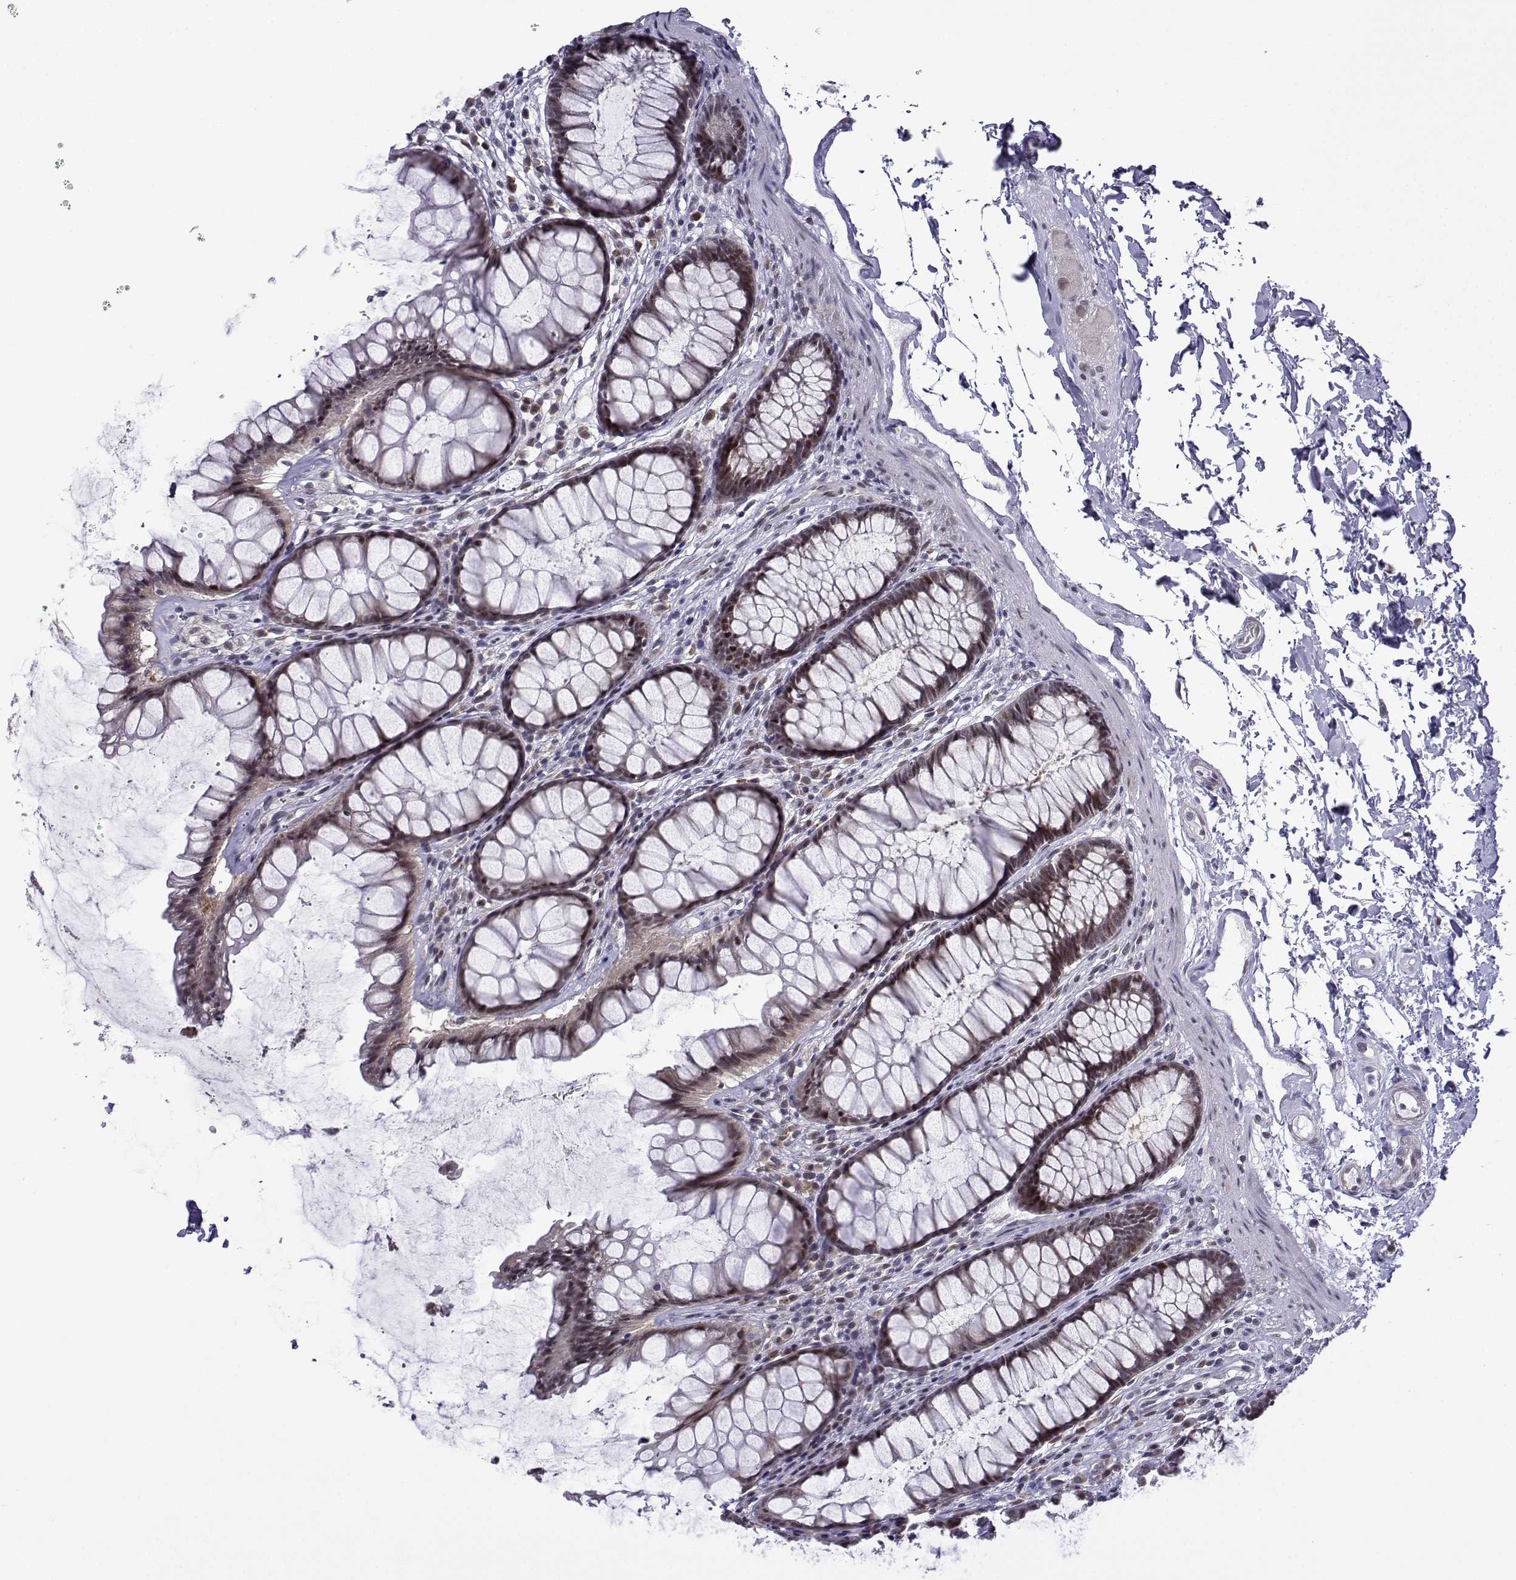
{"staining": {"intensity": "moderate", "quantity": "<25%", "location": "nuclear"}, "tissue": "rectum", "cell_type": "Glandular cells", "image_type": "normal", "snomed": [{"axis": "morphology", "description": "Normal tissue, NOS"}, {"axis": "topography", "description": "Rectum"}], "caption": "Approximately <25% of glandular cells in benign rectum exhibit moderate nuclear protein expression as visualized by brown immunohistochemical staining.", "gene": "FGF3", "patient": {"sex": "male", "age": 72}}